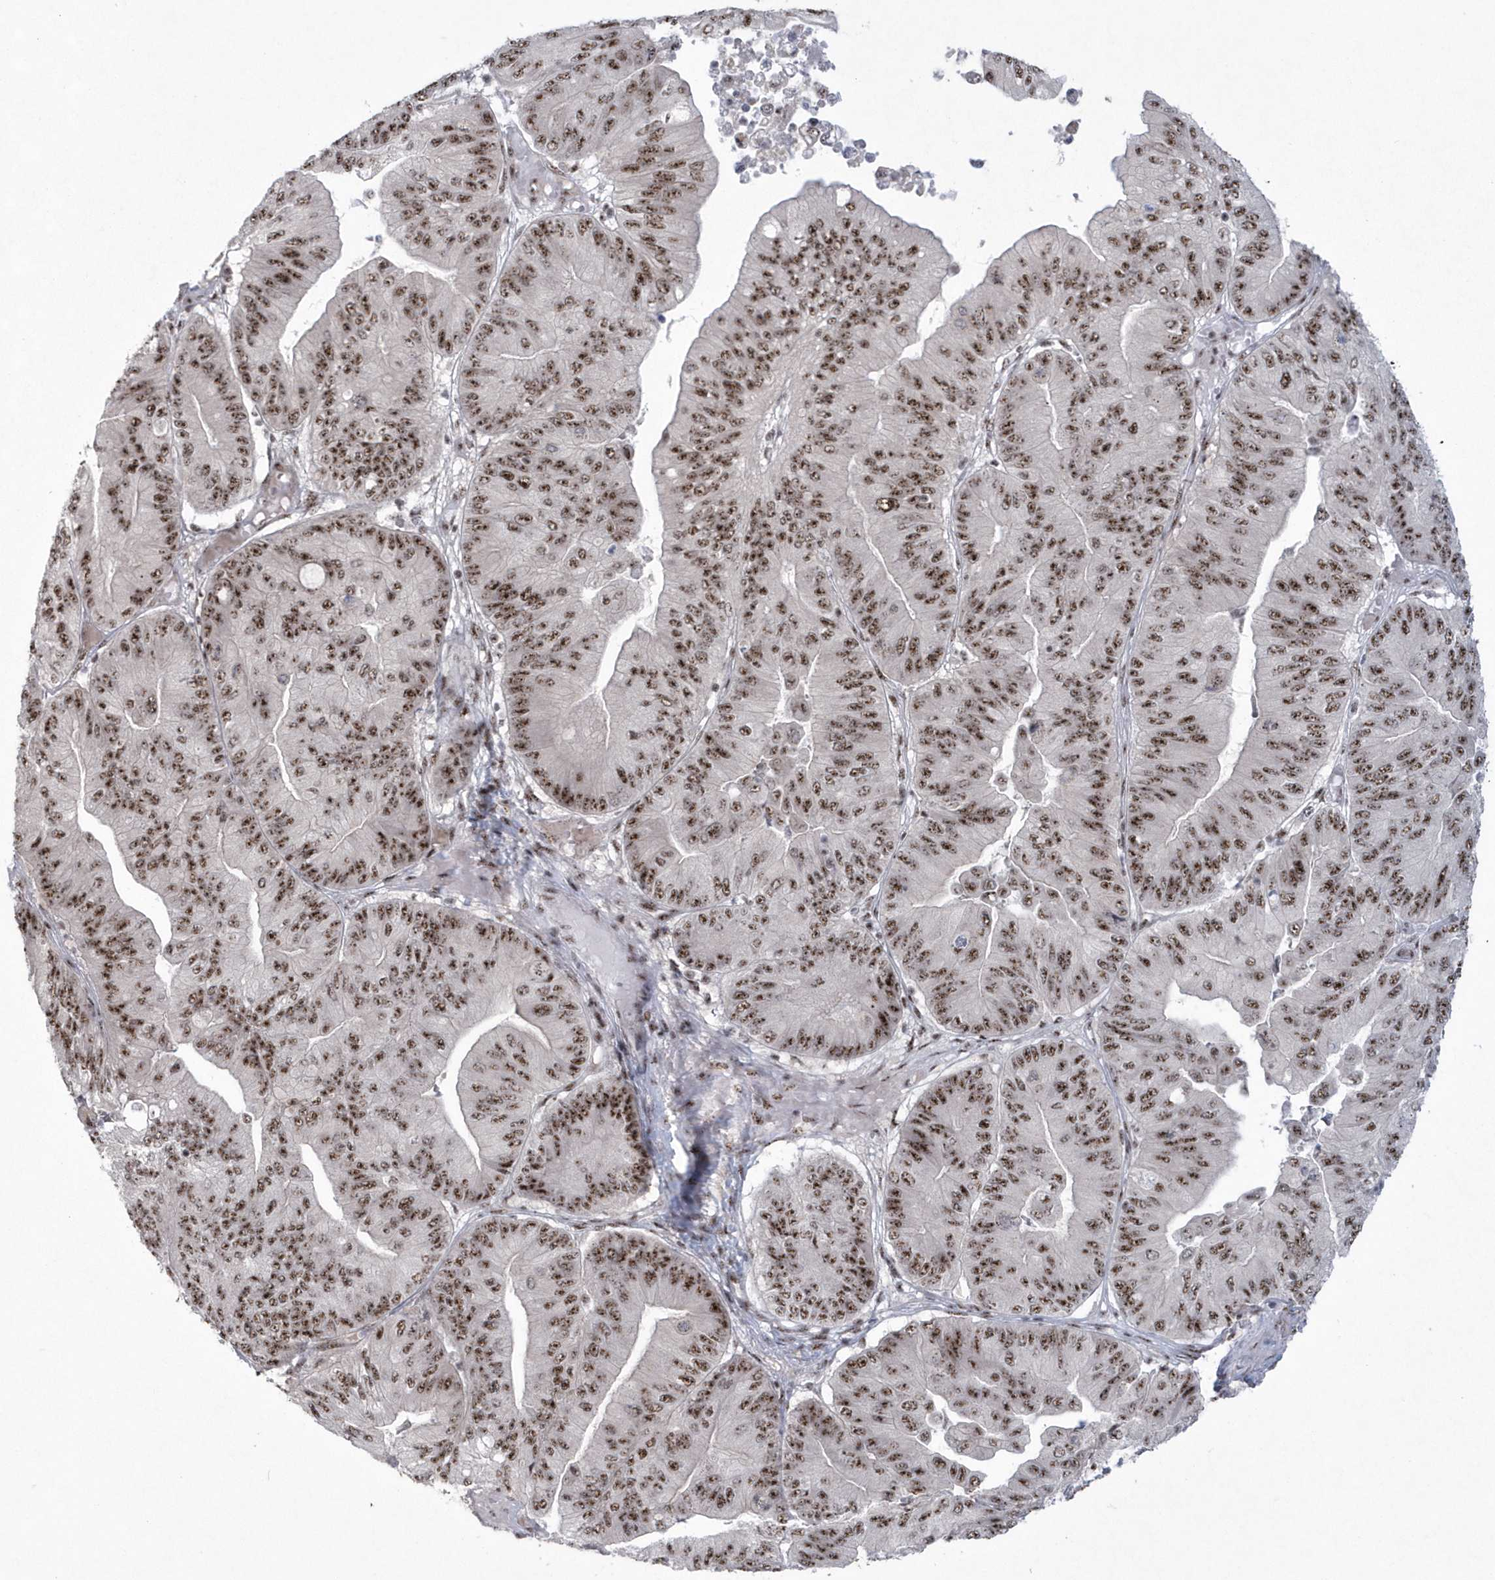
{"staining": {"intensity": "moderate", "quantity": ">75%", "location": "nuclear"}, "tissue": "ovarian cancer", "cell_type": "Tumor cells", "image_type": "cancer", "snomed": [{"axis": "morphology", "description": "Cystadenocarcinoma, mucinous, NOS"}, {"axis": "topography", "description": "Ovary"}], "caption": "An immunohistochemistry photomicrograph of tumor tissue is shown. Protein staining in brown labels moderate nuclear positivity in ovarian mucinous cystadenocarcinoma within tumor cells.", "gene": "KDM6B", "patient": {"sex": "female", "age": 61}}